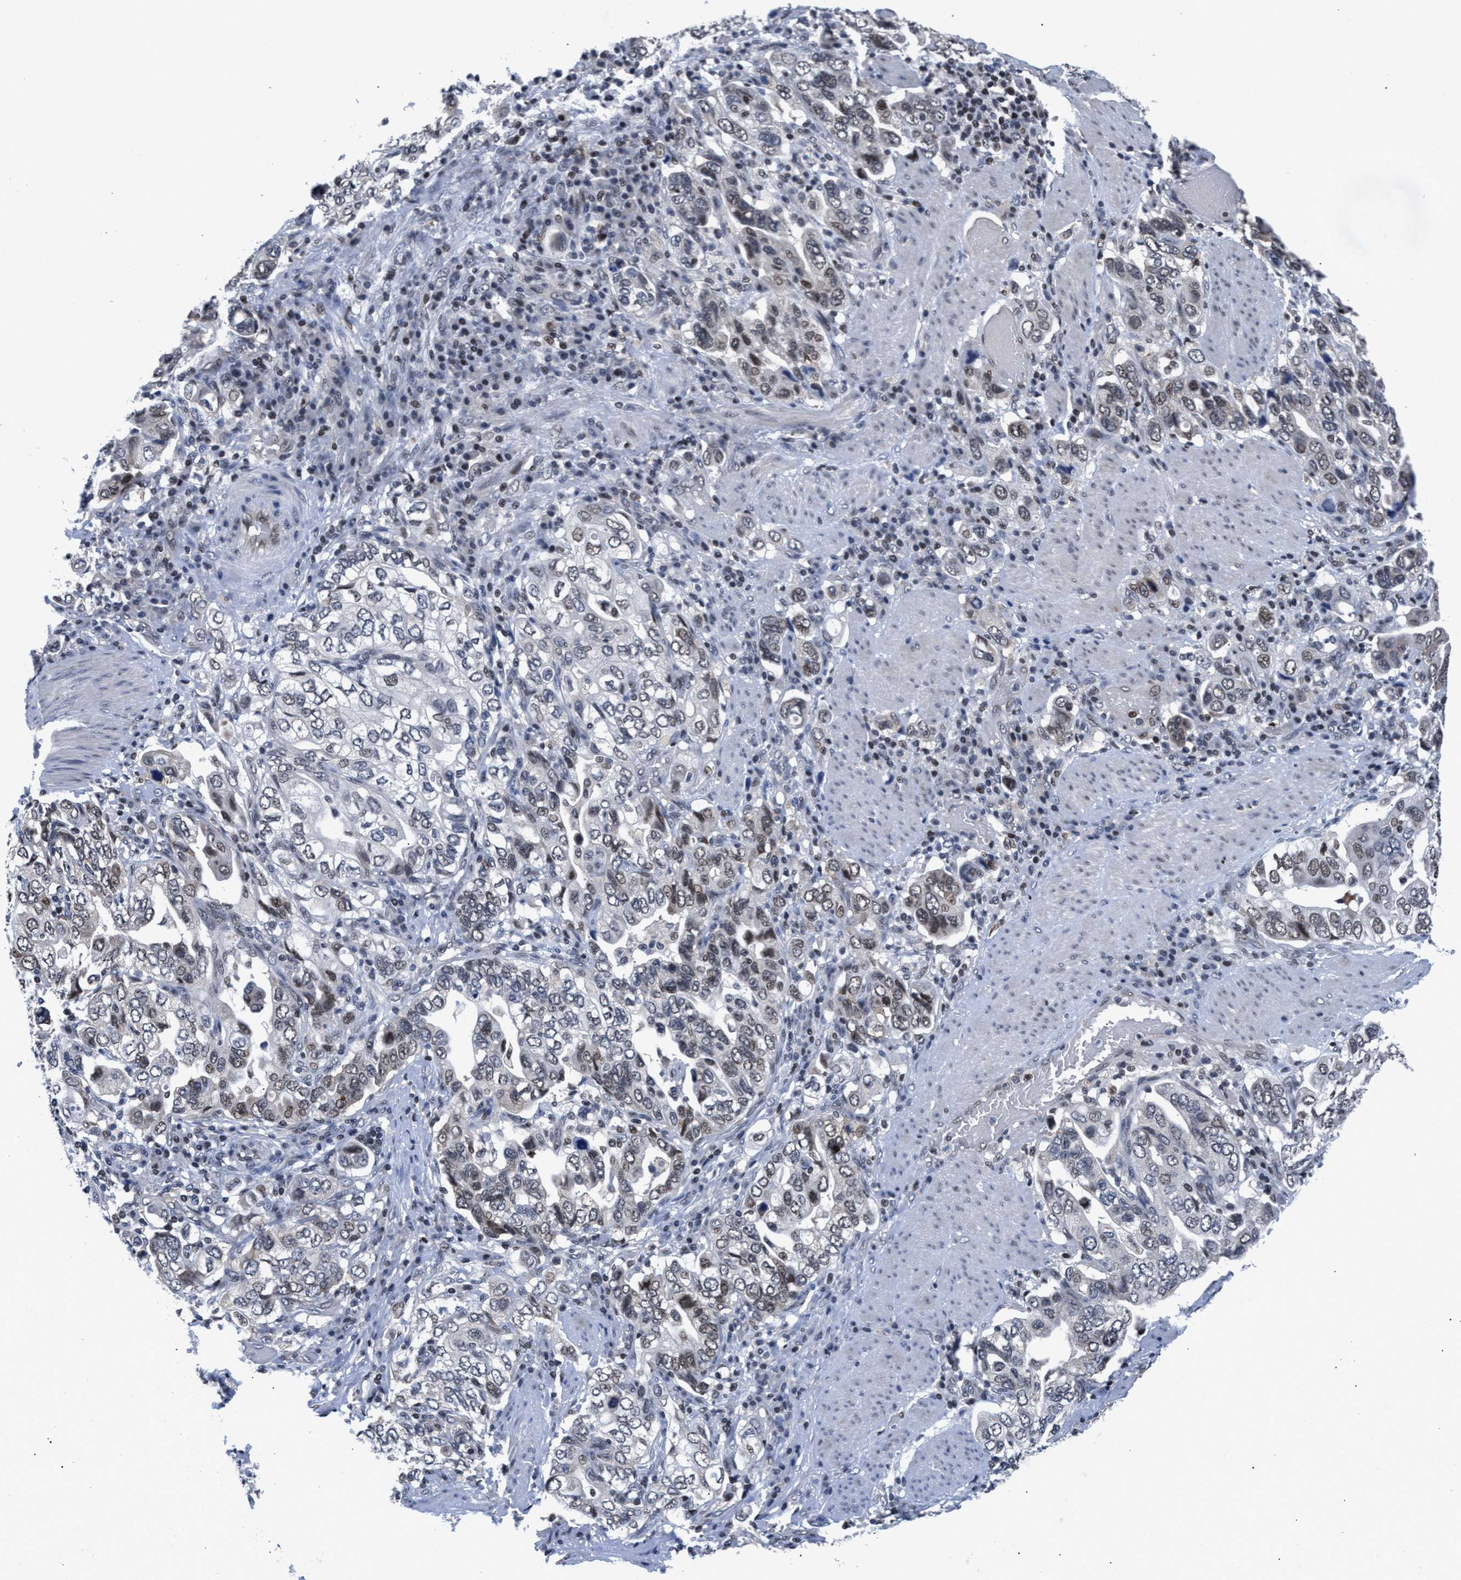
{"staining": {"intensity": "weak", "quantity": "<25%", "location": "nuclear"}, "tissue": "stomach cancer", "cell_type": "Tumor cells", "image_type": "cancer", "snomed": [{"axis": "morphology", "description": "Adenocarcinoma, NOS"}, {"axis": "topography", "description": "Stomach, upper"}], "caption": "Tumor cells show no significant protein positivity in stomach adenocarcinoma. (Stains: DAB immunohistochemistry with hematoxylin counter stain, Microscopy: brightfield microscopy at high magnification).", "gene": "WDR81", "patient": {"sex": "male", "age": 62}}